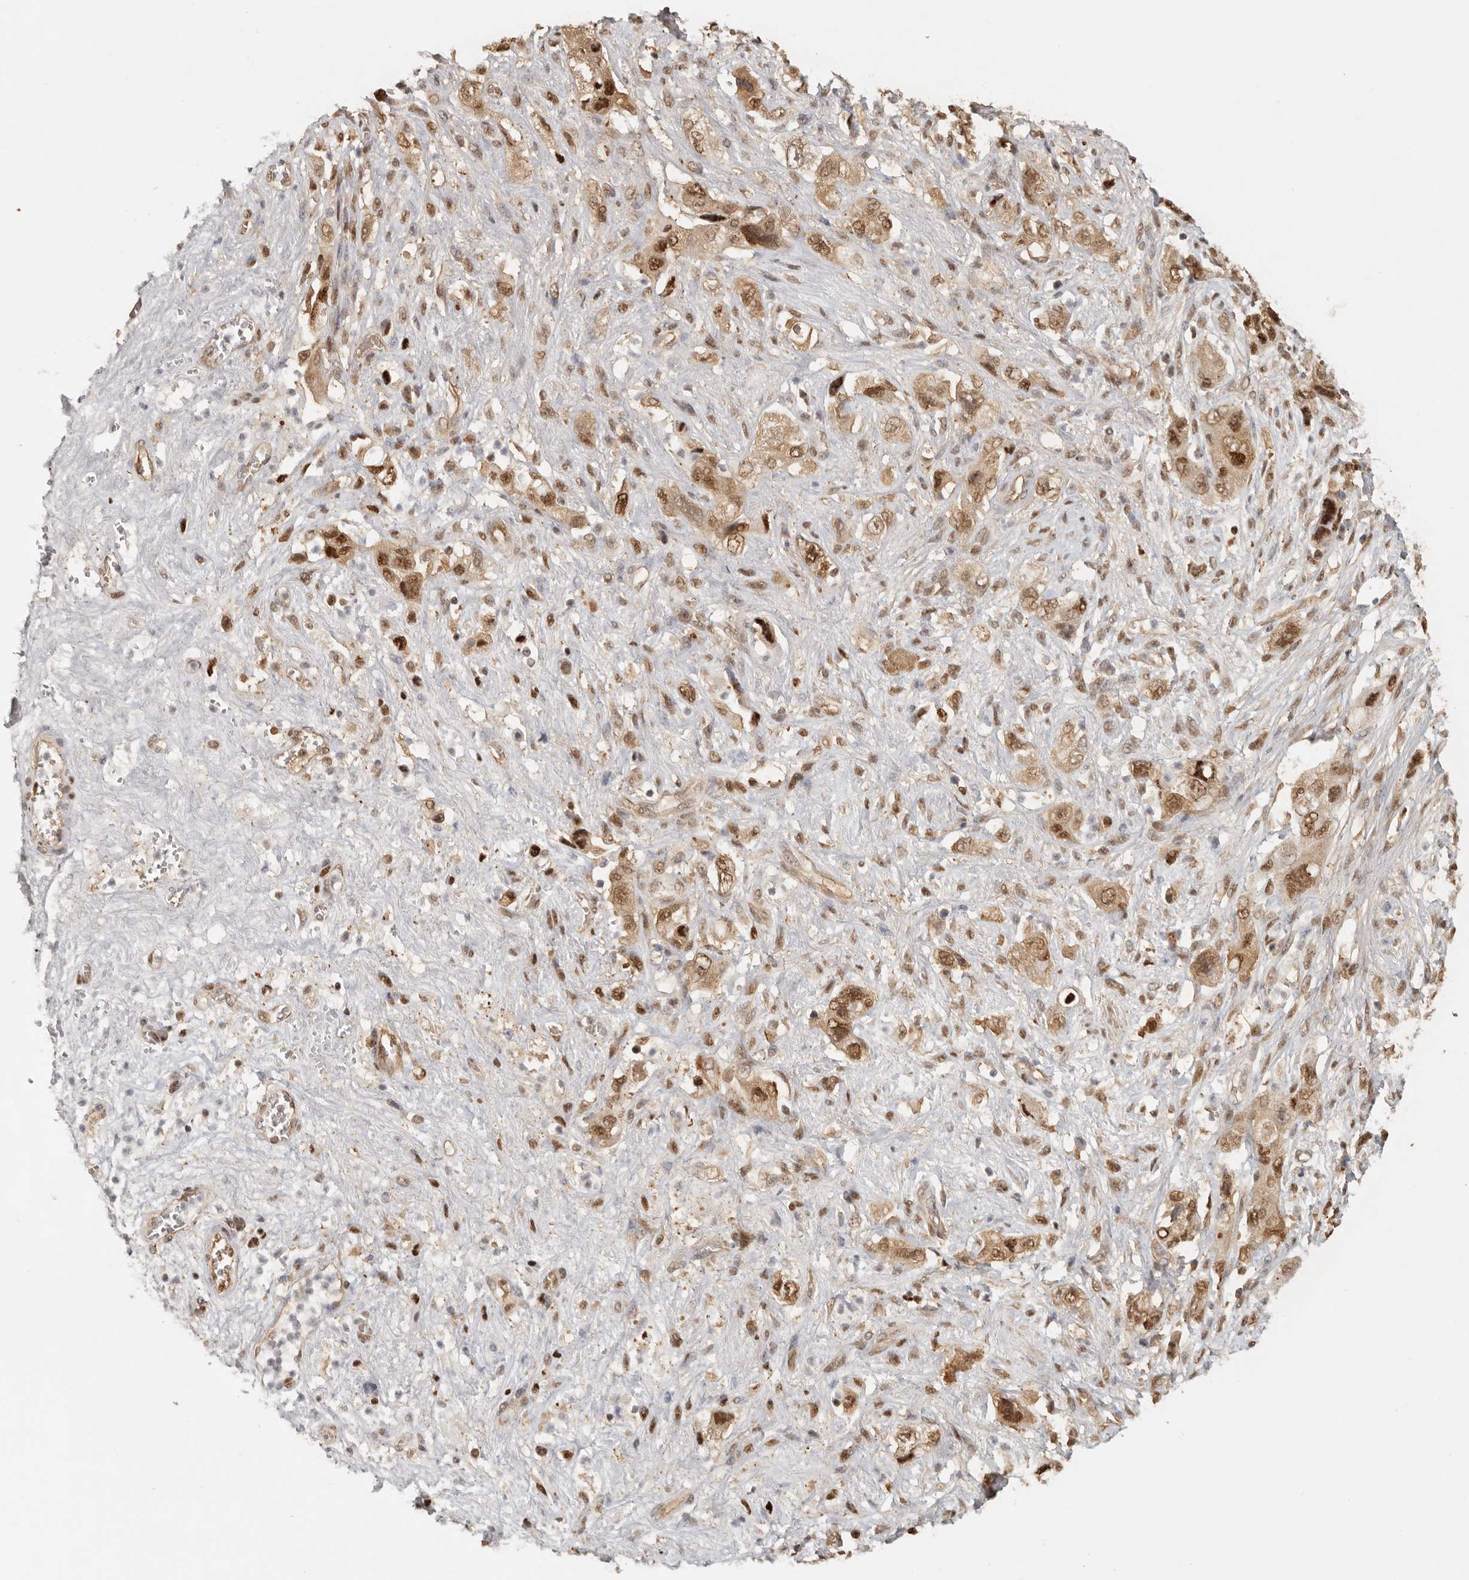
{"staining": {"intensity": "moderate", "quantity": ">75%", "location": "cytoplasmic/membranous,nuclear"}, "tissue": "pancreatic cancer", "cell_type": "Tumor cells", "image_type": "cancer", "snomed": [{"axis": "morphology", "description": "Adenocarcinoma, NOS"}, {"axis": "topography", "description": "Pancreas"}], "caption": "IHC photomicrograph of human pancreatic adenocarcinoma stained for a protein (brown), which demonstrates medium levels of moderate cytoplasmic/membranous and nuclear staining in approximately >75% of tumor cells.", "gene": "PSMA5", "patient": {"sex": "female", "age": 73}}